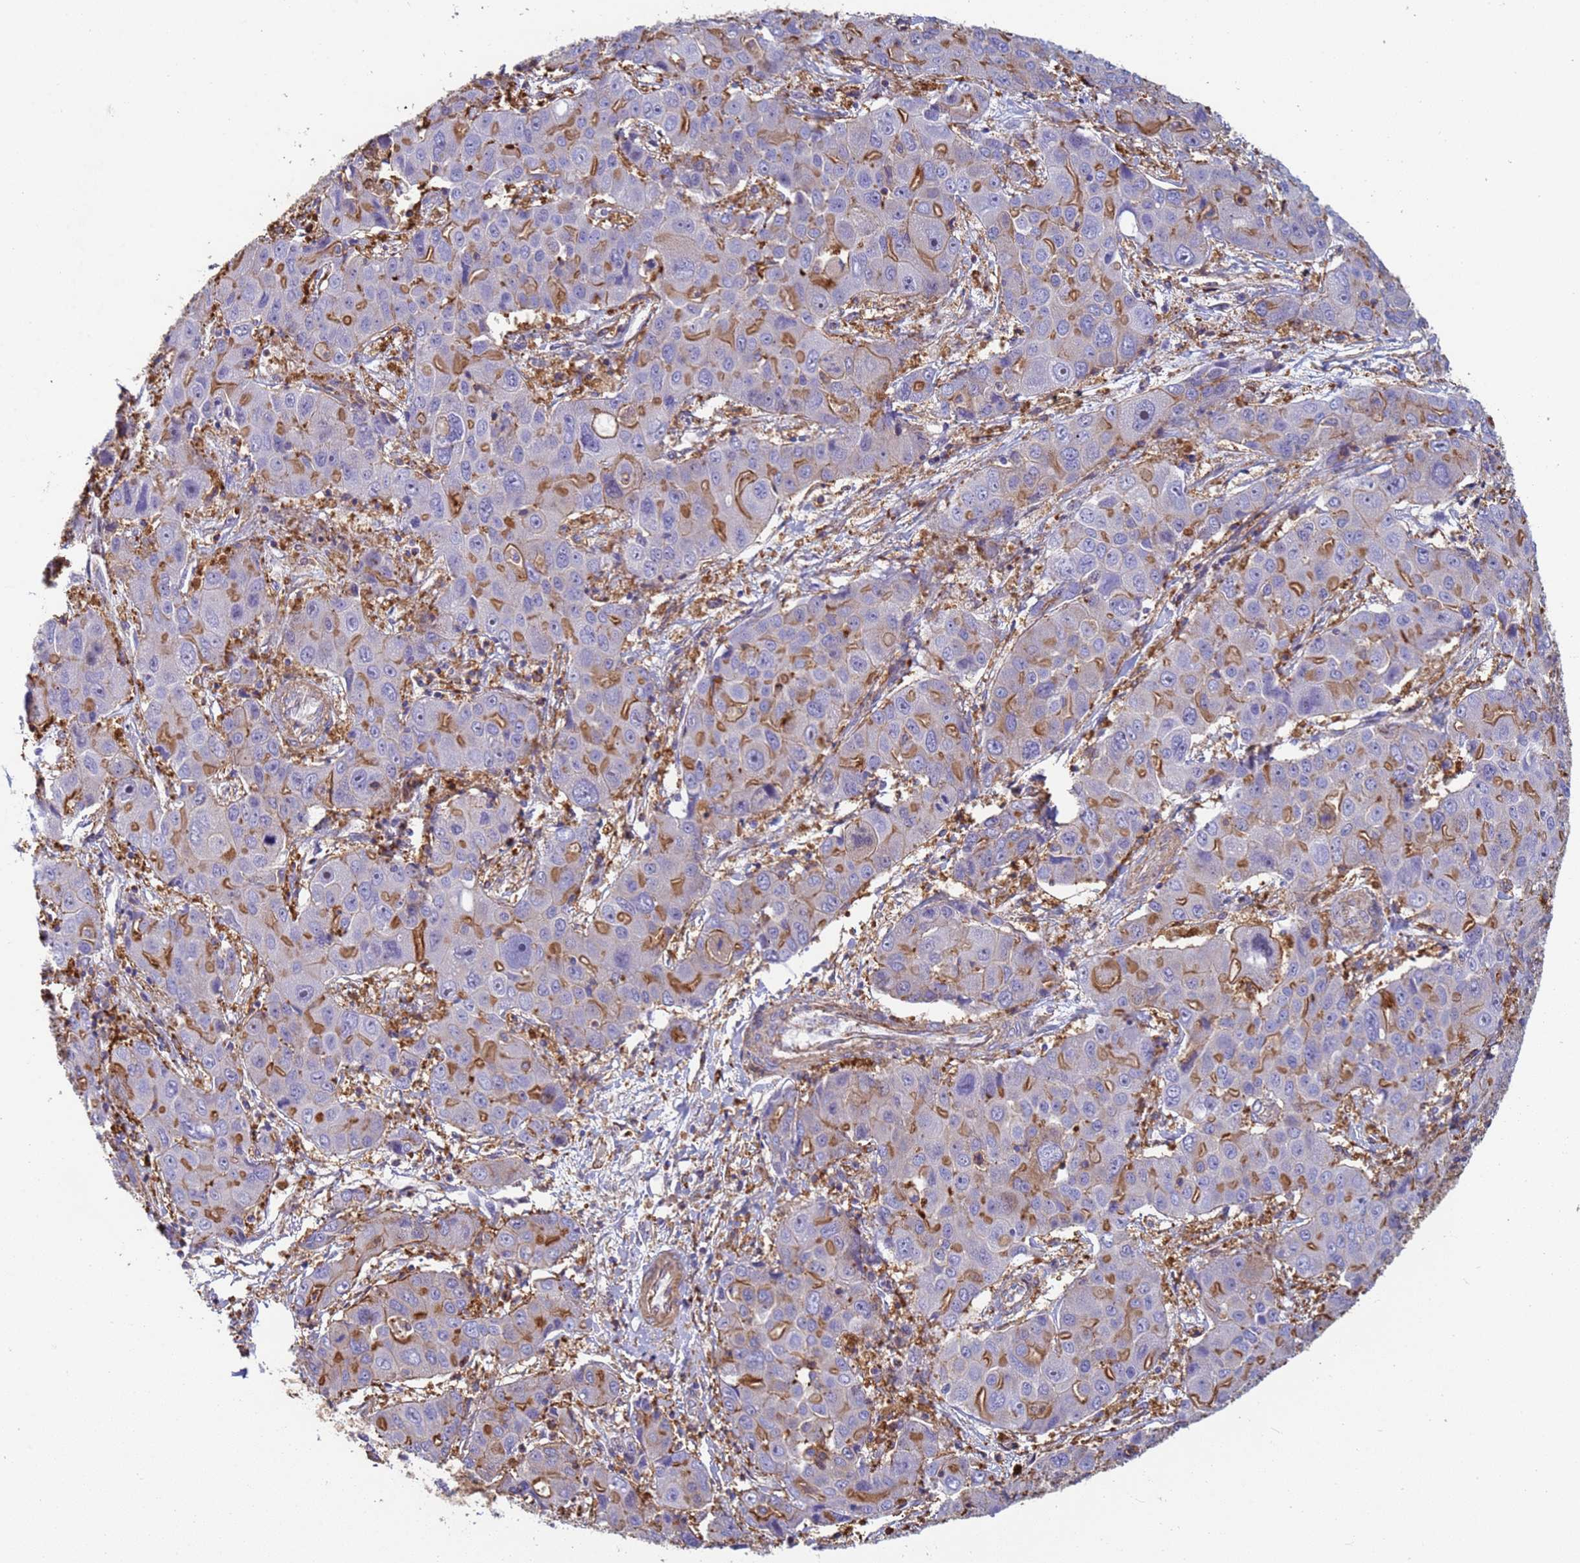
{"staining": {"intensity": "moderate", "quantity": "25%-75%", "location": "cytoplasmic/membranous"}, "tissue": "liver cancer", "cell_type": "Tumor cells", "image_type": "cancer", "snomed": [{"axis": "morphology", "description": "Cholangiocarcinoma"}, {"axis": "topography", "description": "Liver"}], "caption": "Tumor cells exhibit moderate cytoplasmic/membranous positivity in approximately 25%-75% of cells in liver cancer (cholangiocarcinoma).", "gene": "ZNG1B", "patient": {"sex": "male", "age": 67}}